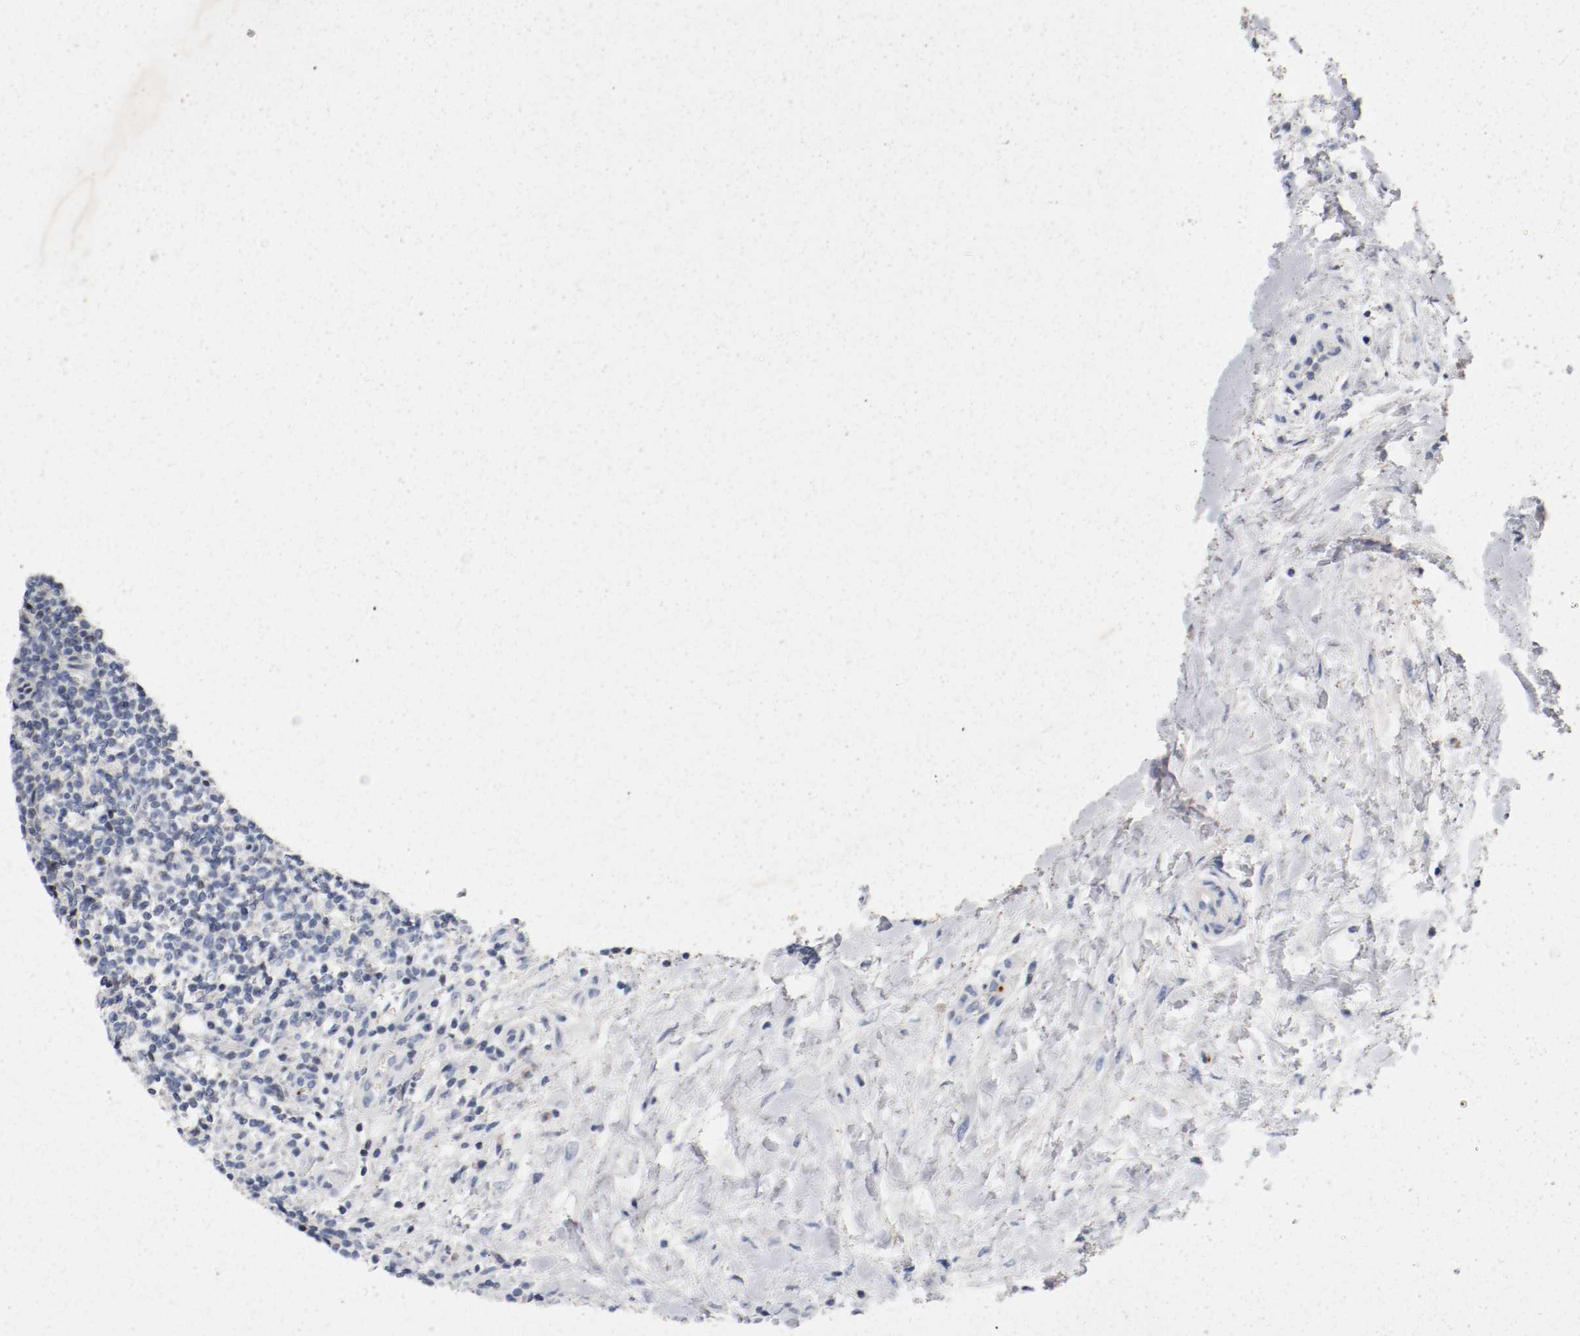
{"staining": {"intensity": "negative", "quantity": "none", "location": "none"}, "tissue": "lymphoma", "cell_type": "Tumor cells", "image_type": "cancer", "snomed": [{"axis": "morphology", "description": "Malignant lymphoma, non-Hodgkin's type, Low grade"}, {"axis": "topography", "description": "Lymph node"}], "caption": "Image shows no significant protein staining in tumor cells of malignant lymphoma, non-Hodgkin's type (low-grade).", "gene": "PIM1", "patient": {"sex": "female", "age": 76}}